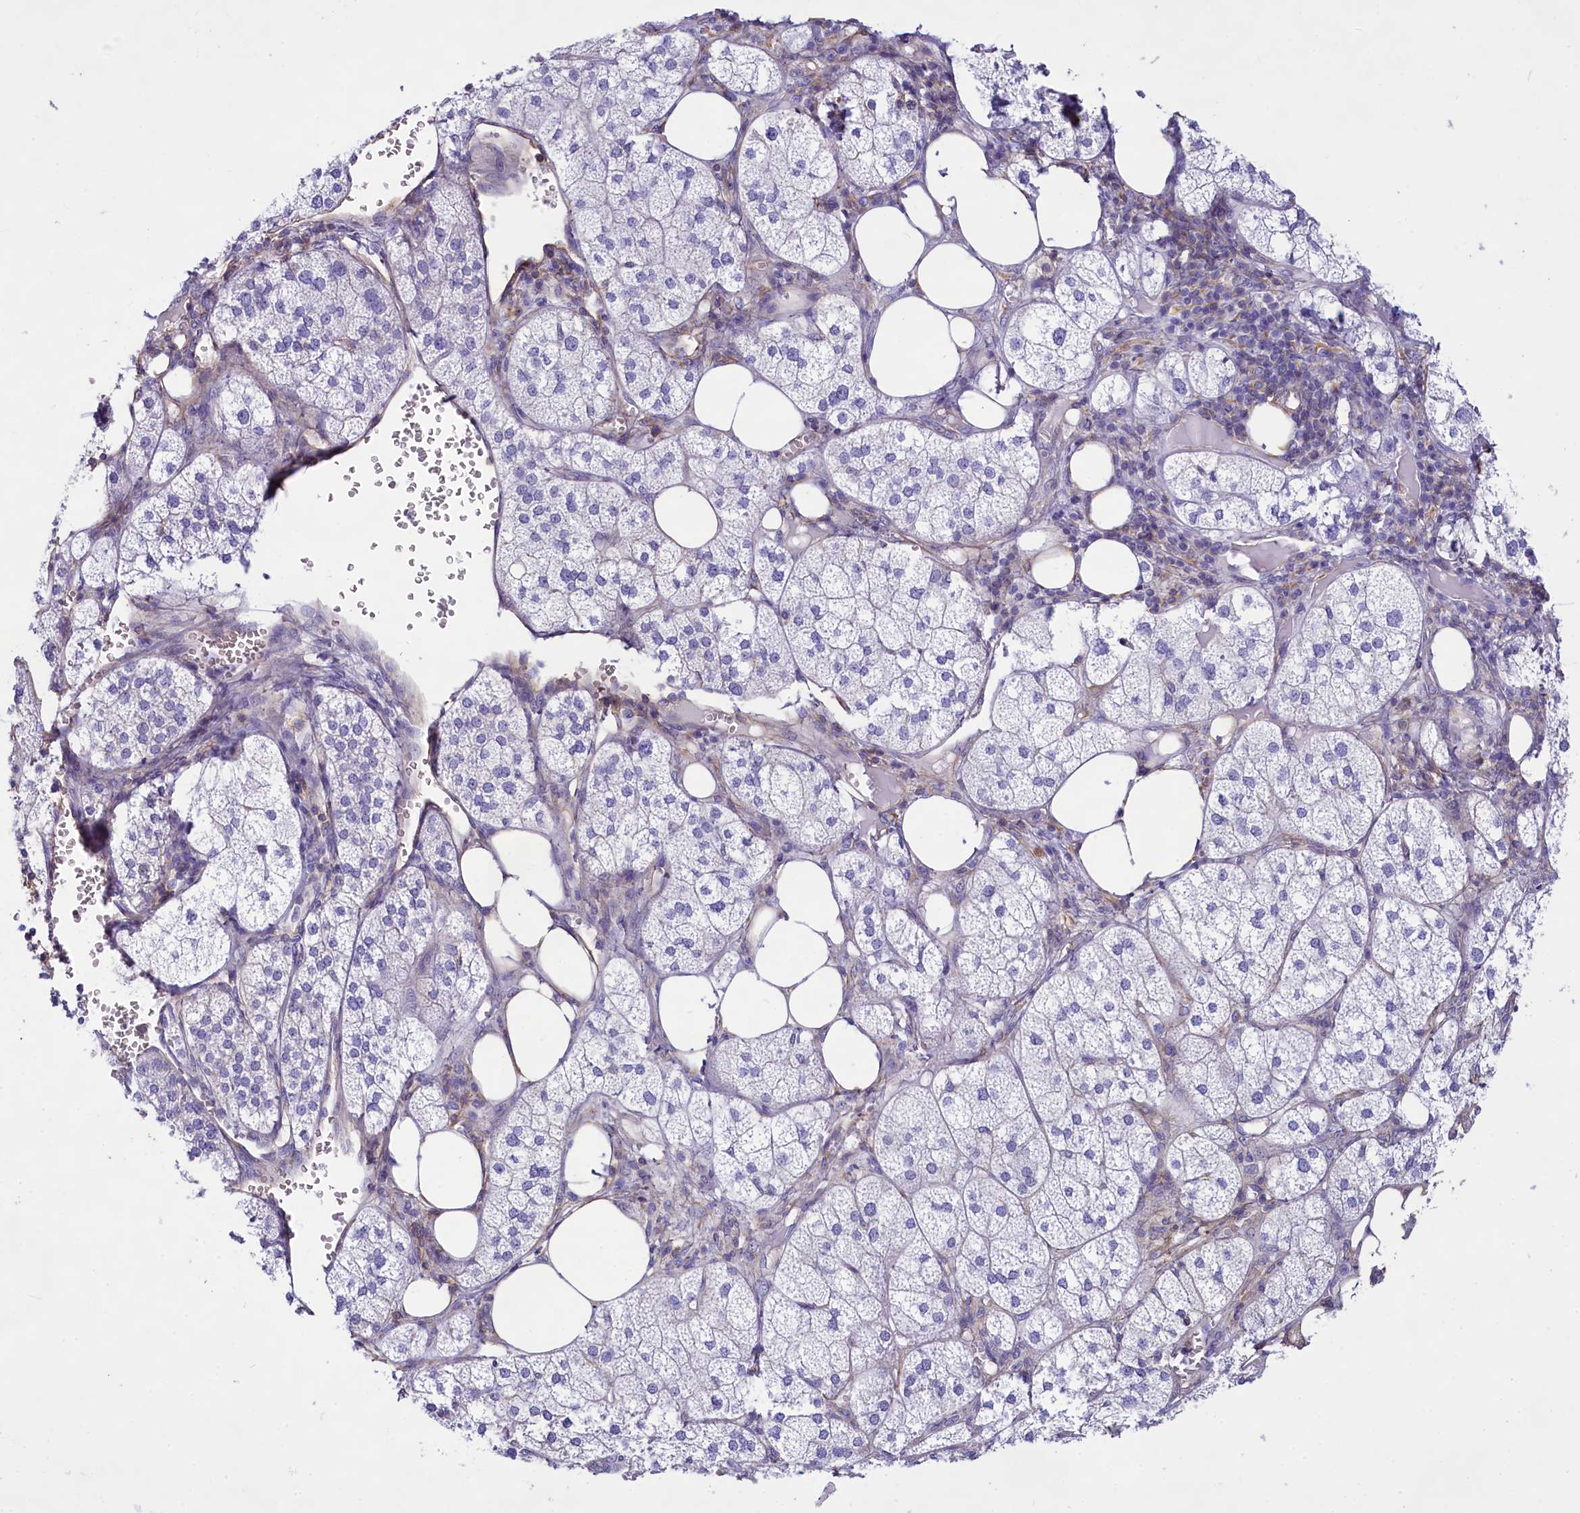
{"staining": {"intensity": "negative", "quantity": "none", "location": "none"}, "tissue": "adrenal gland", "cell_type": "Glandular cells", "image_type": "normal", "snomed": [{"axis": "morphology", "description": "Normal tissue, NOS"}, {"axis": "topography", "description": "Adrenal gland"}], "caption": "Histopathology image shows no protein positivity in glandular cells of normal adrenal gland.", "gene": "CD99", "patient": {"sex": "female", "age": 61}}